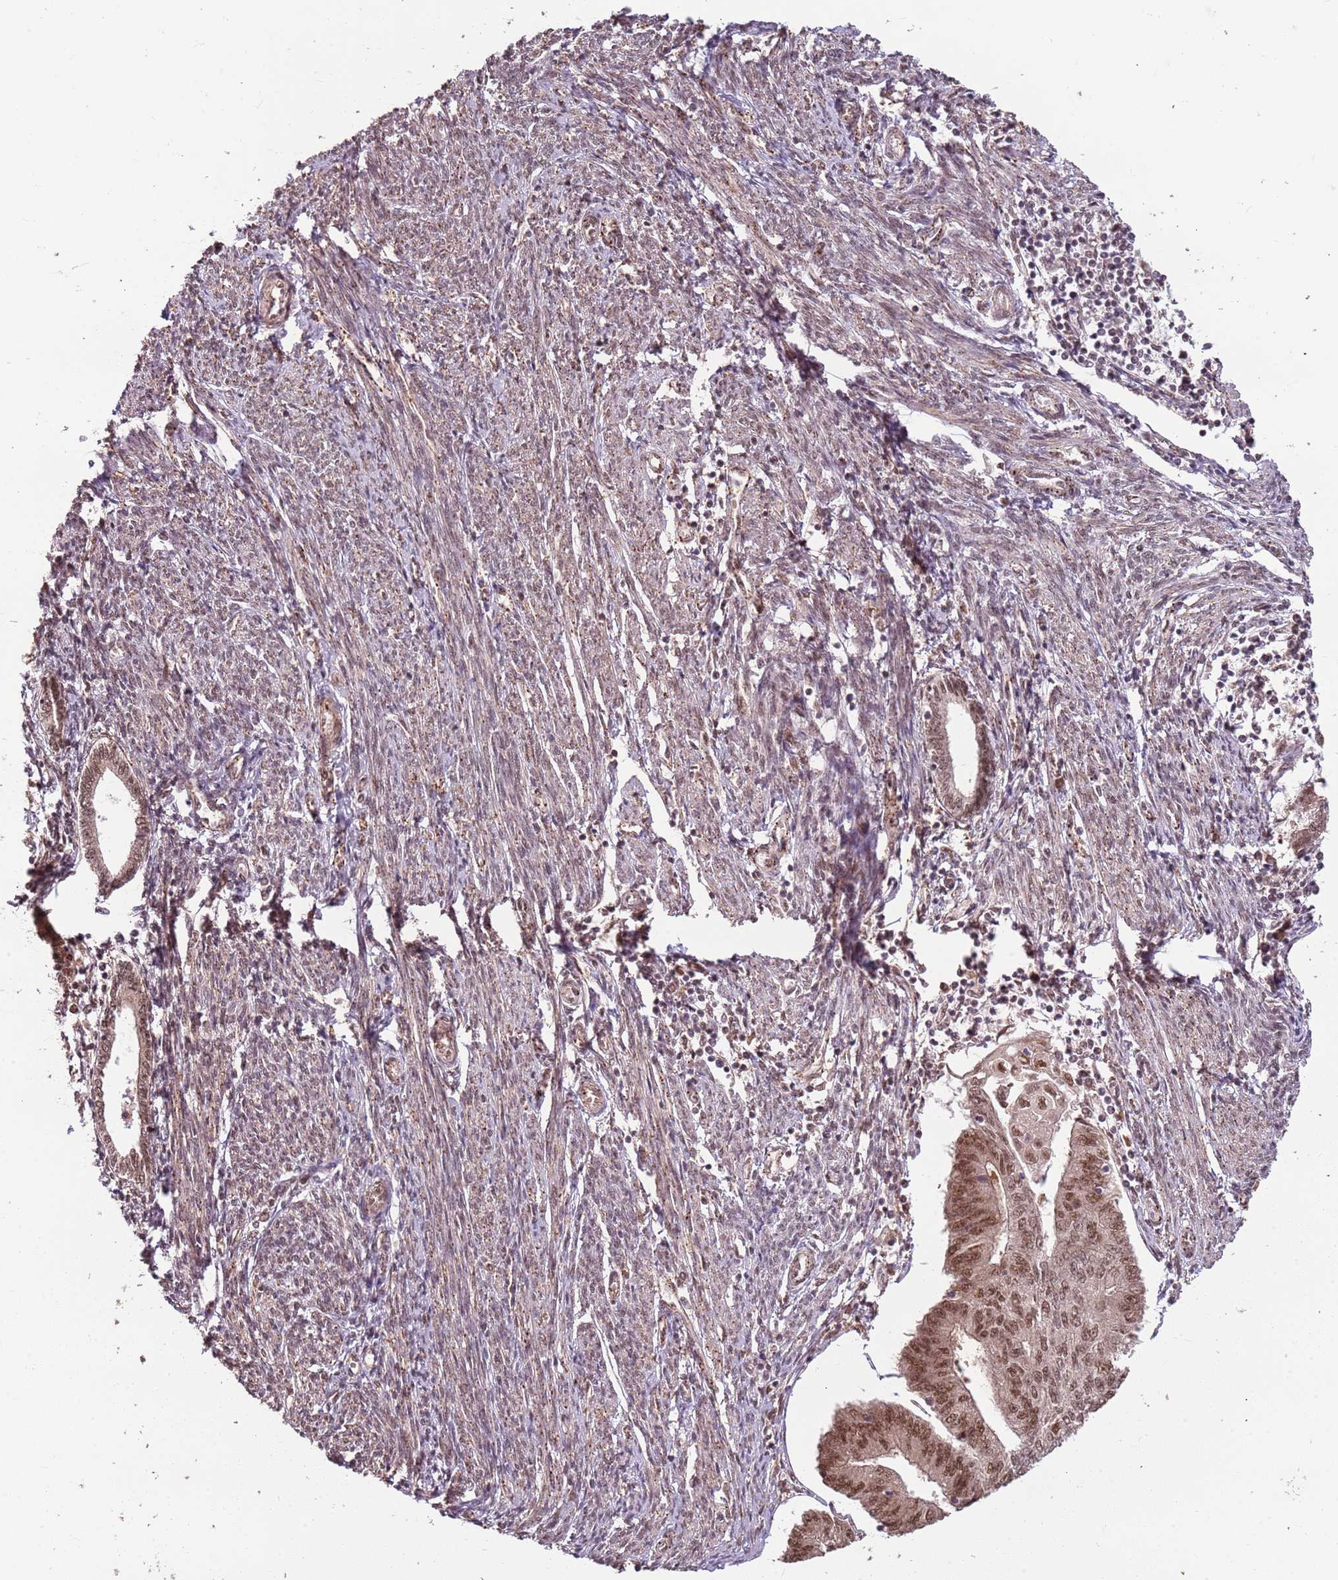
{"staining": {"intensity": "moderate", "quantity": ">75%", "location": "nuclear"}, "tissue": "endometrial cancer", "cell_type": "Tumor cells", "image_type": "cancer", "snomed": [{"axis": "morphology", "description": "Adenocarcinoma, NOS"}, {"axis": "topography", "description": "Endometrium"}], "caption": "Protein expression analysis of endometrial cancer displays moderate nuclear expression in approximately >75% of tumor cells. The staining was performed using DAB, with brown indicating positive protein expression. Nuclei are stained blue with hematoxylin.", "gene": "POLR3H", "patient": {"sex": "female", "age": 56}}